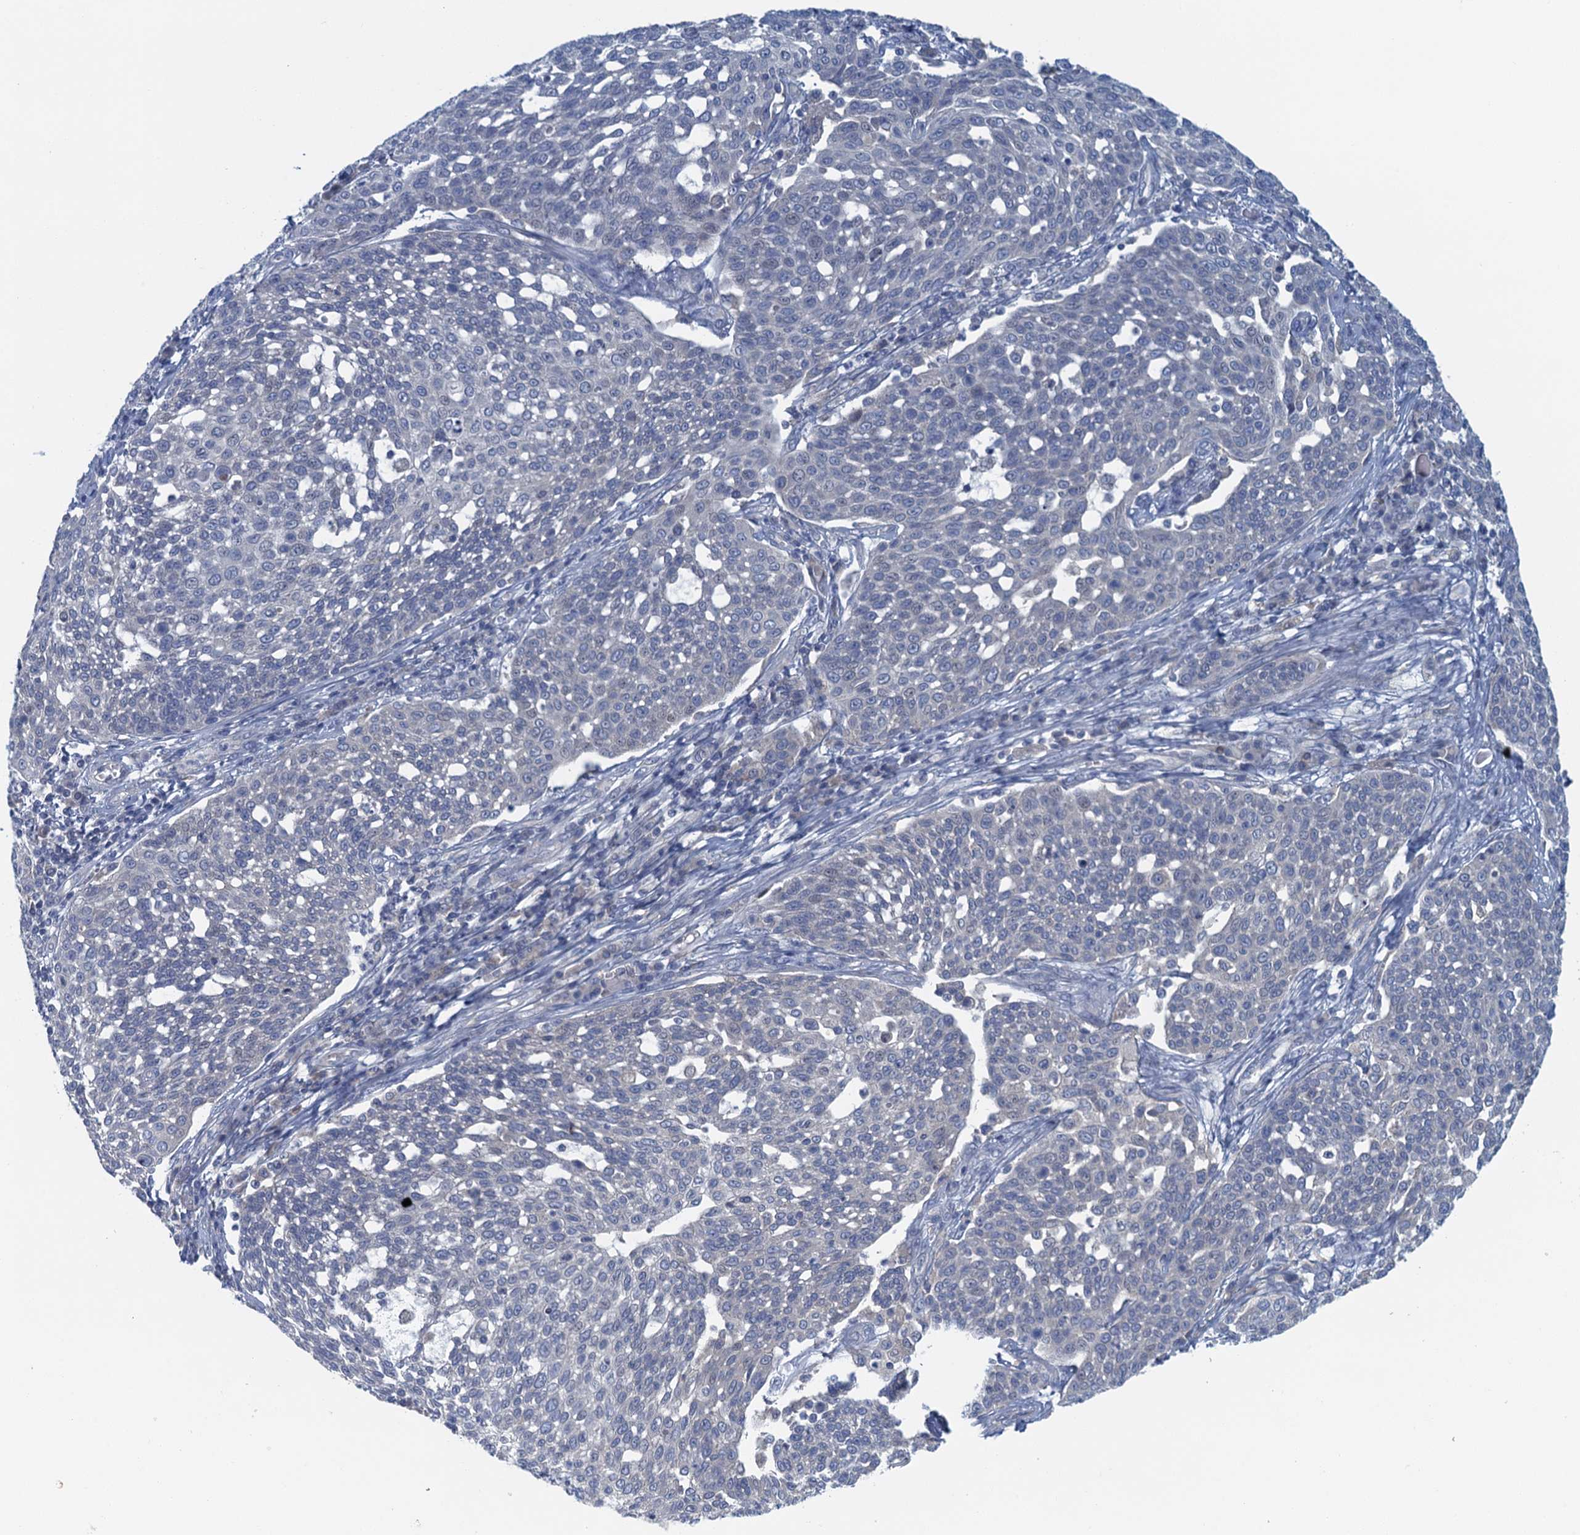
{"staining": {"intensity": "negative", "quantity": "none", "location": "none"}, "tissue": "cervical cancer", "cell_type": "Tumor cells", "image_type": "cancer", "snomed": [{"axis": "morphology", "description": "Squamous cell carcinoma, NOS"}, {"axis": "topography", "description": "Cervix"}], "caption": "The immunohistochemistry histopathology image has no significant staining in tumor cells of cervical squamous cell carcinoma tissue.", "gene": "NCKAP1L", "patient": {"sex": "female", "age": 34}}